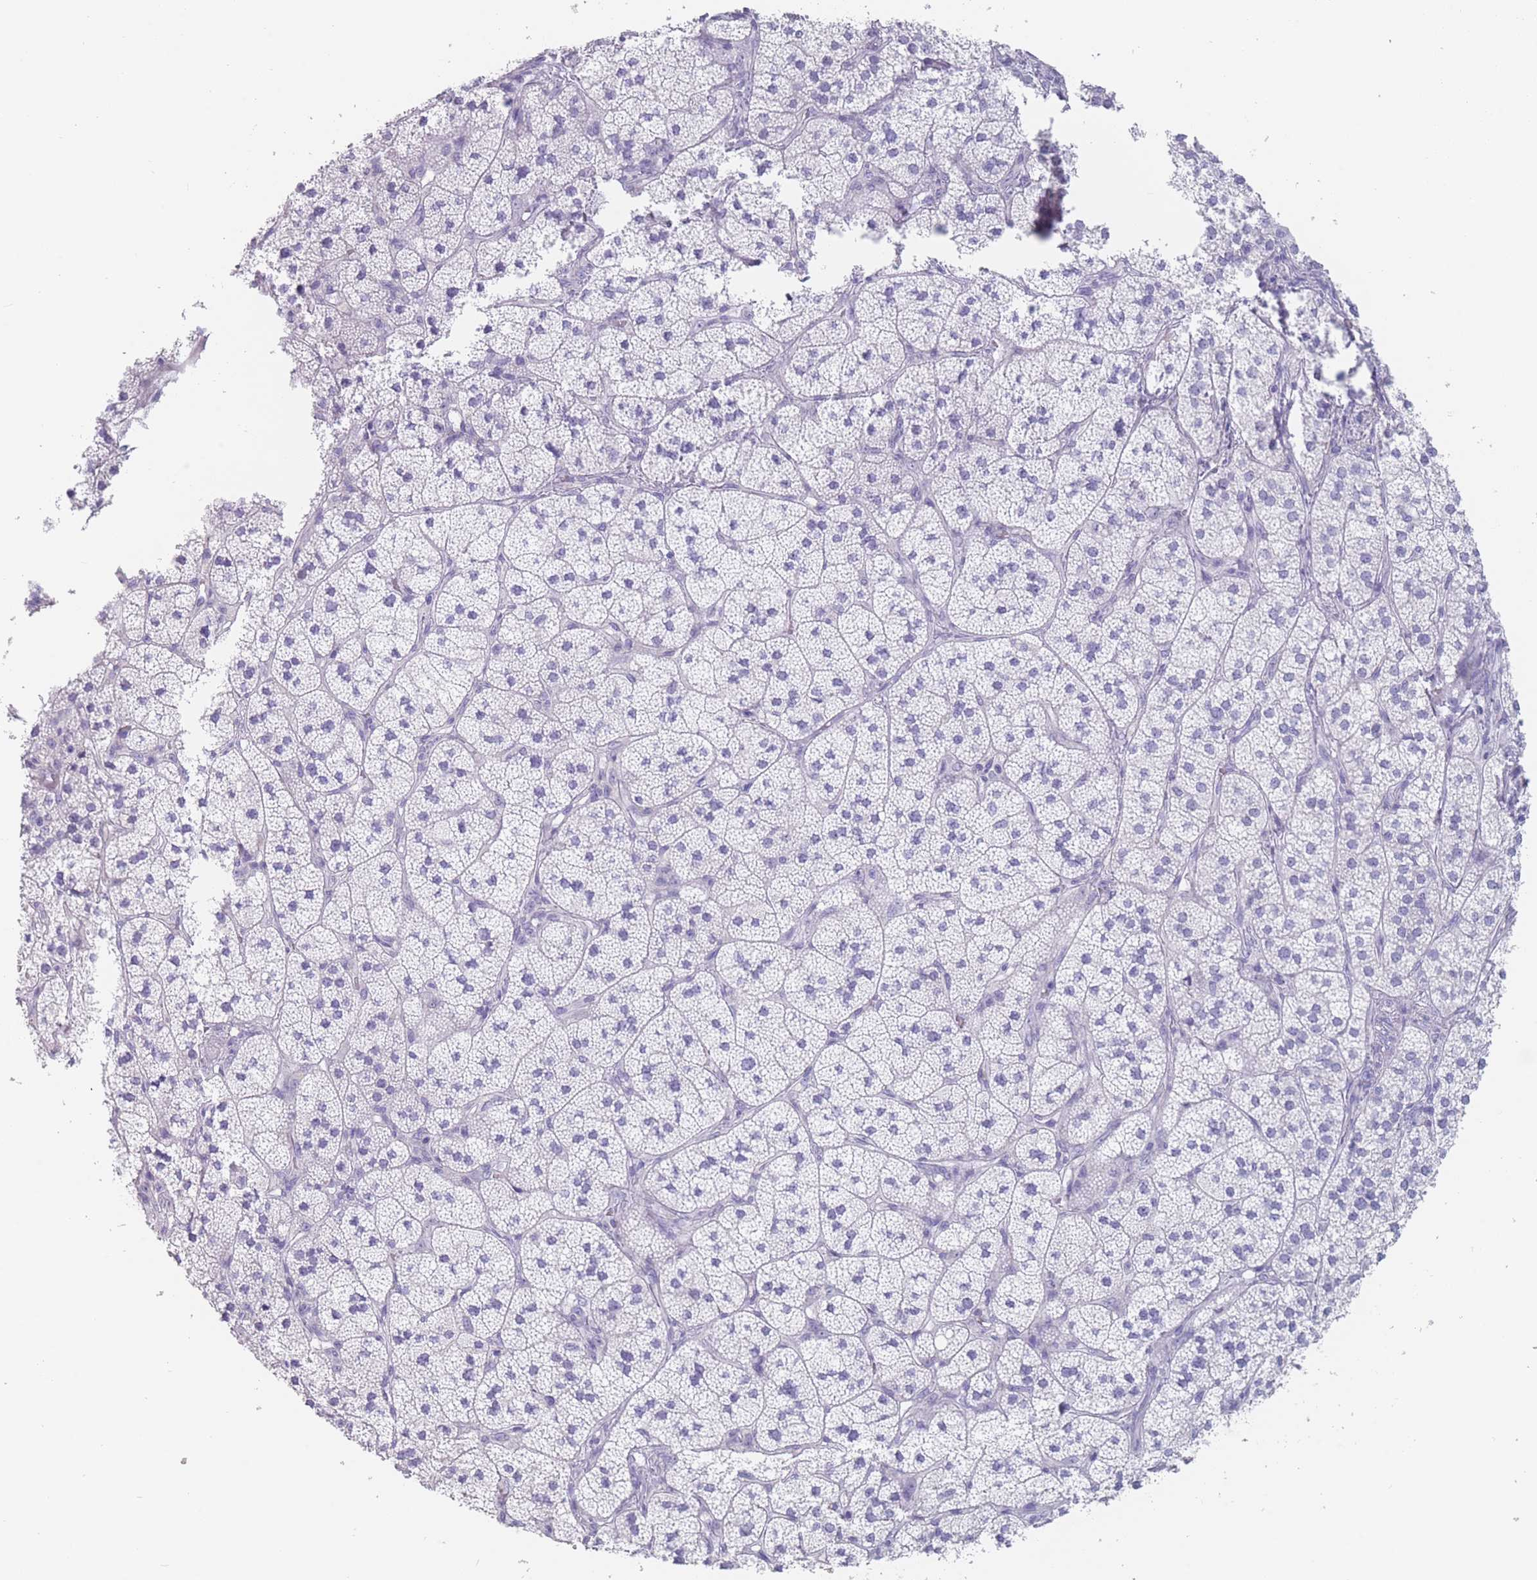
{"staining": {"intensity": "negative", "quantity": "none", "location": "none"}, "tissue": "adrenal gland", "cell_type": "Glandular cells", "image_type": "normal", "snomed": [{"axis": "morphology", "description": "Normal tissue, NOS"}, {"axis": "topography", "description": "Adrenal gland"}], "caption": "High magnification brightfield microscopy of unremarkable adrenal gland stained with DAB (3,3'-diaminobenzidine) (brown) and counterstained with hematoxylin (blue): glandular cells show no significant staining. (DAB (3,3'-diaminobenzidine) IHC visualized using brightfield microscopy, high magnification).", "gene": "ST8SIA5", "patient": {"sex": "female", "age": 58}}